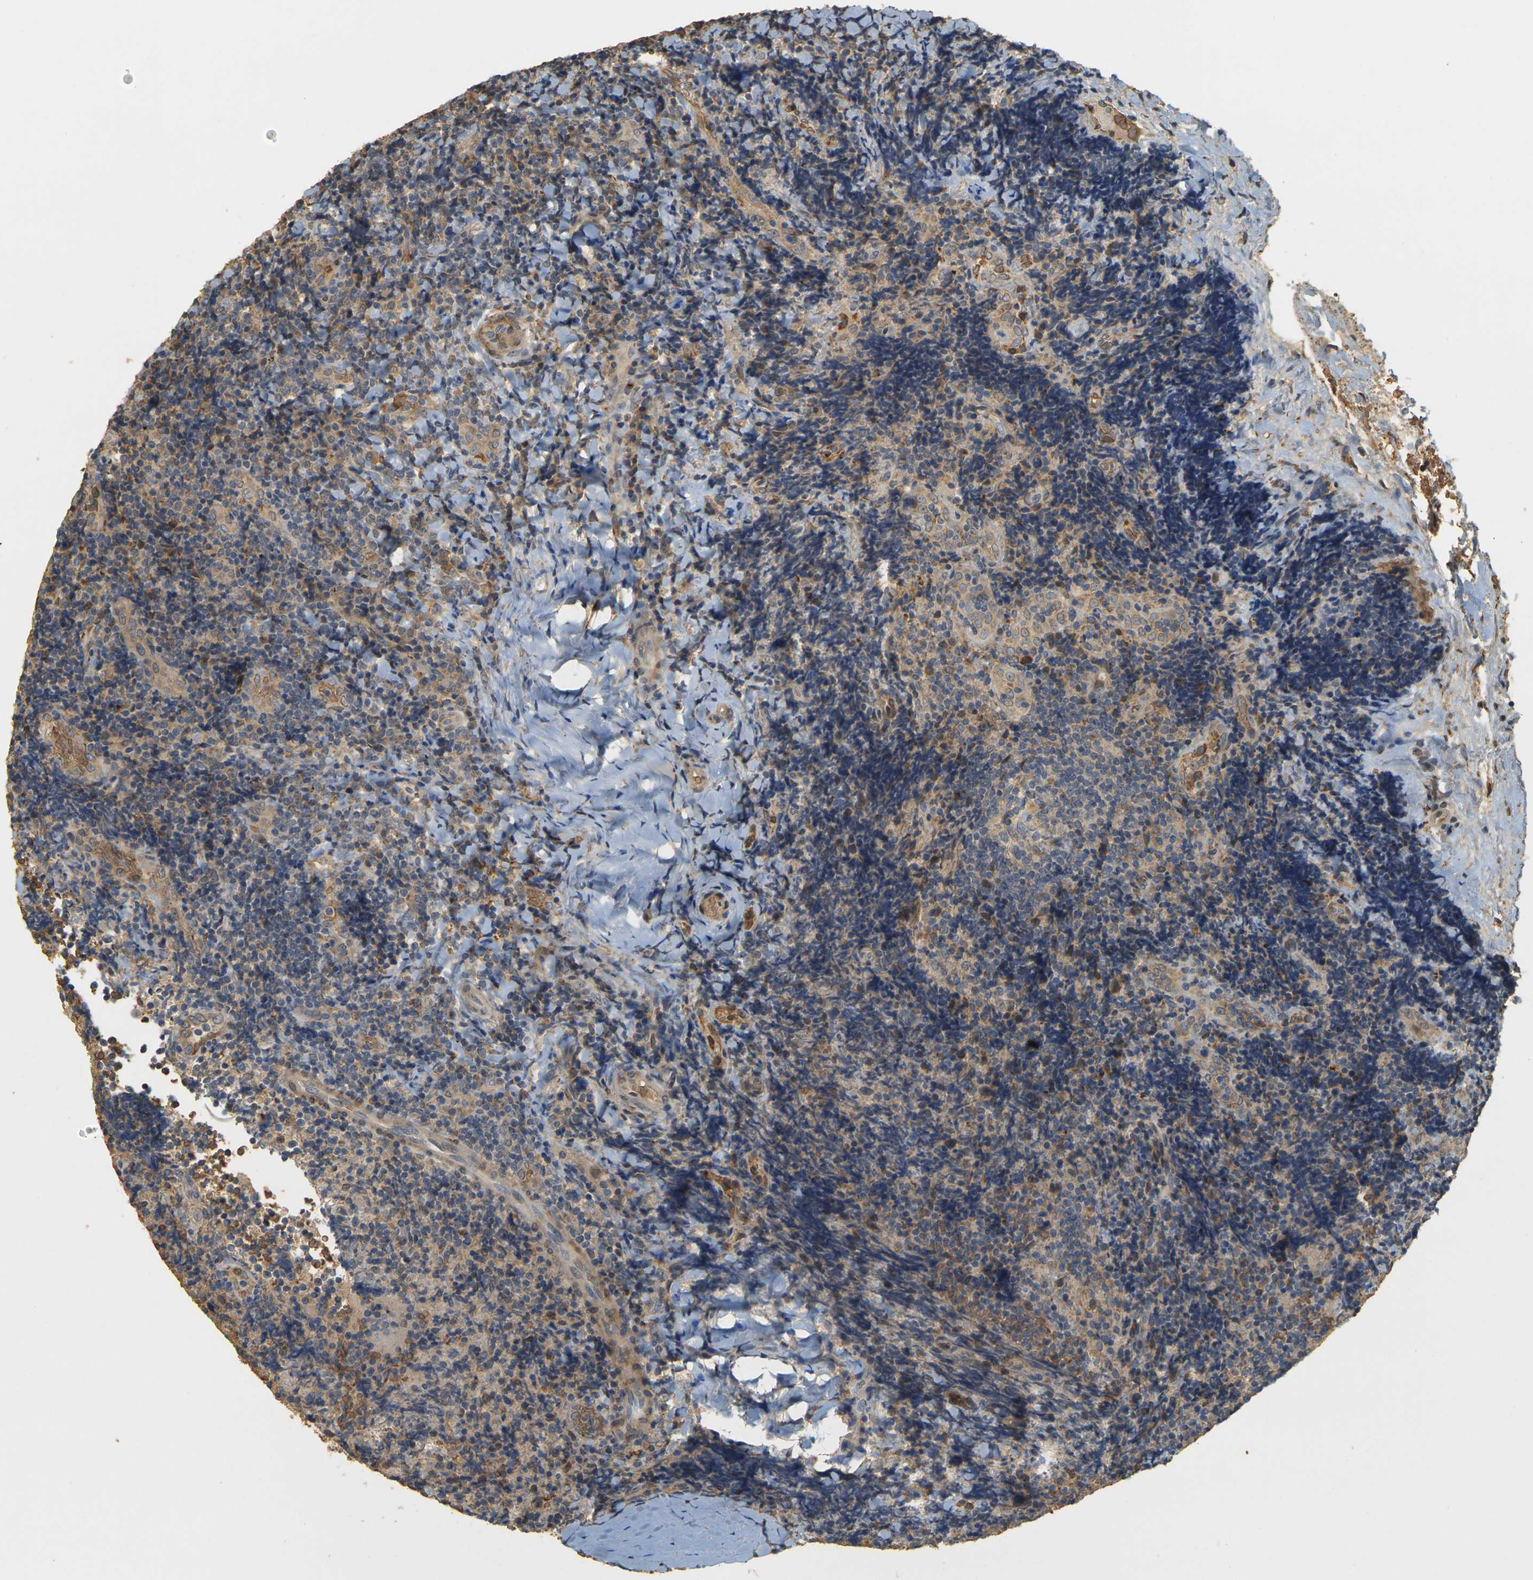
{"staining": {"intensity": "weak", "quantity": "25%-75%", "location": "cytoplasmic/membranous"}, "tissue": "lymphoma", "cell_type": "Tumor cells", "image_type": "cancer", "snomed": [{"axis": "morphology", "description": "Malignant lymphoma, non-Hodgkin's type, High grade"}, {"axis": "topography", "description": "Tonsil"}], "caption": "Immunohistochemical staining of human lymphoma displays low levels of weak cytoplasmic/membranous staining in approximately 25%-75% of tumor cells.", "gene": "MEGF9", "patient": {"sex": "female", "age": 36}}